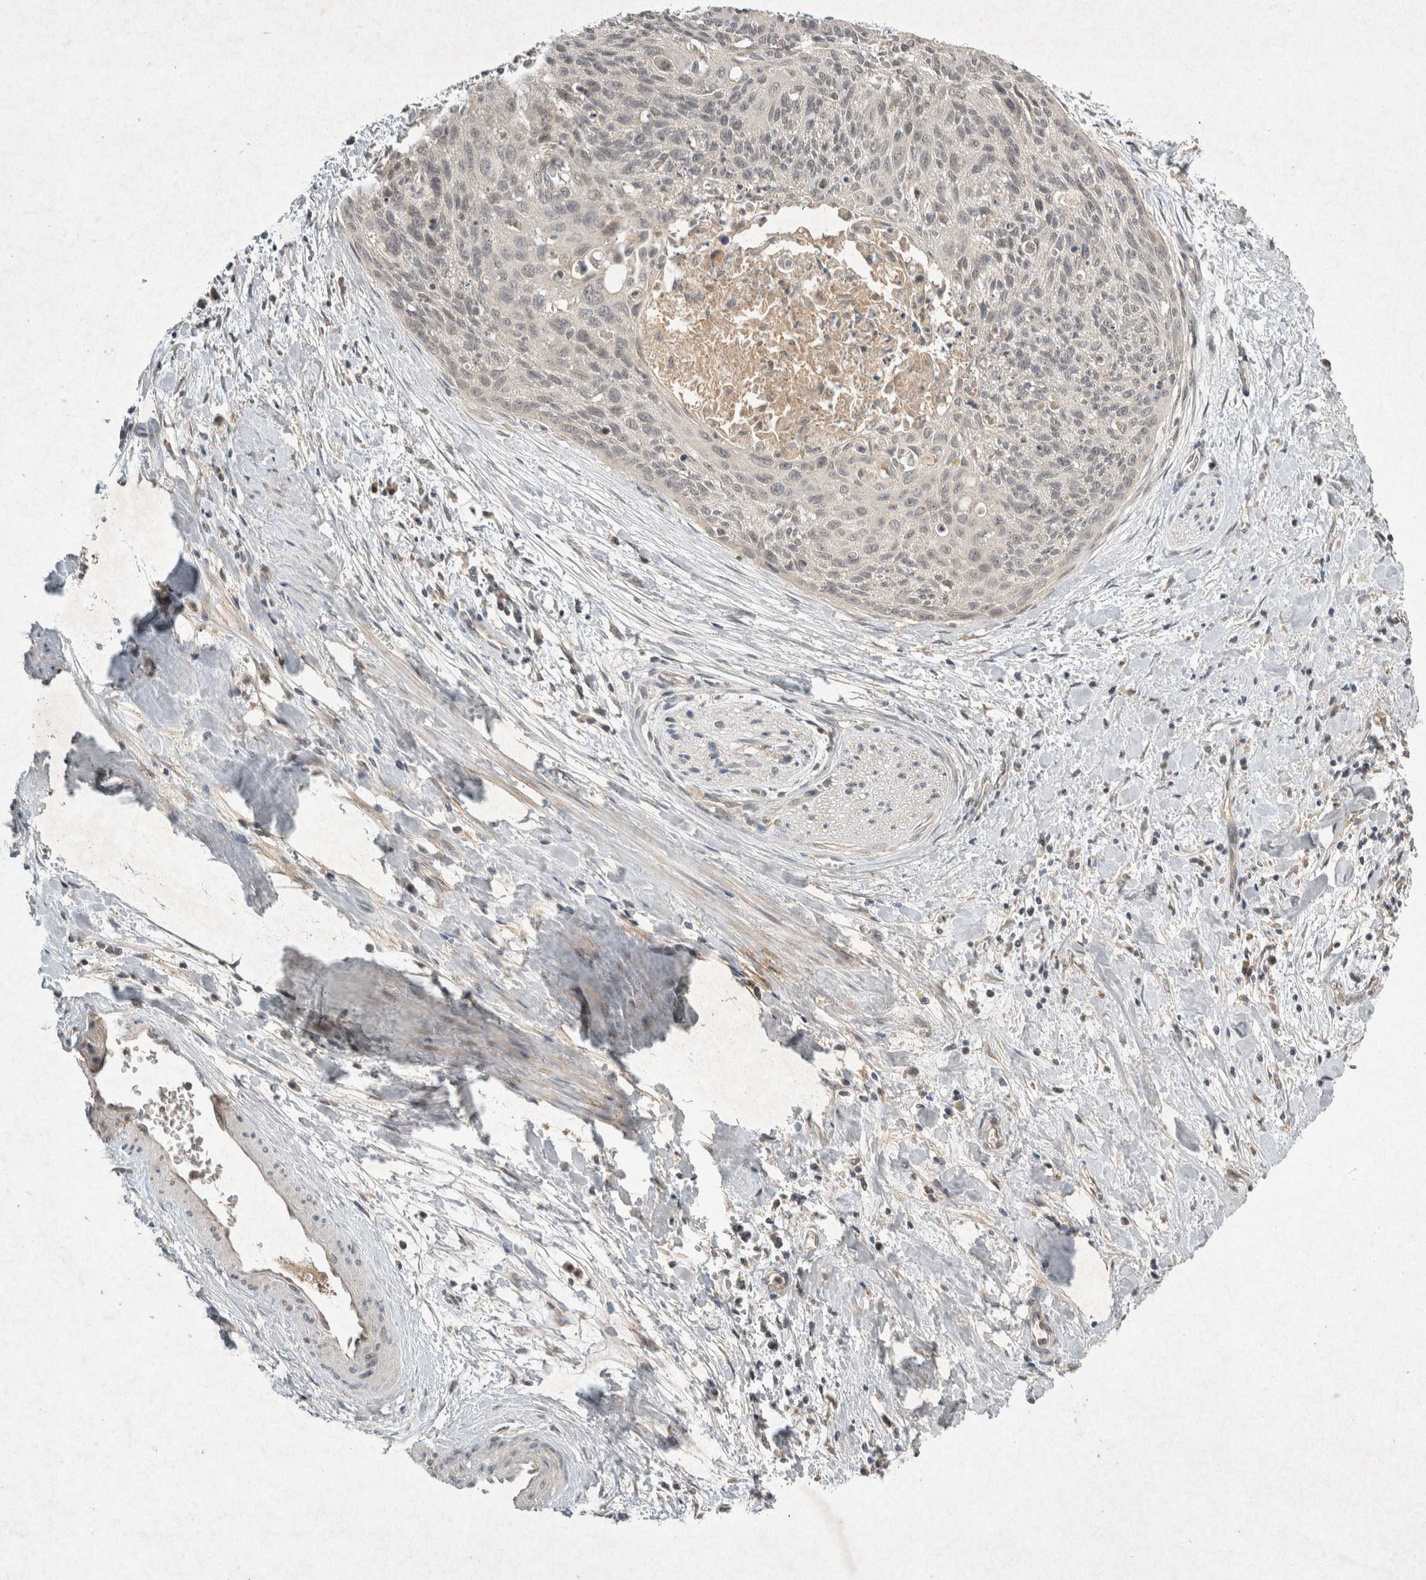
{"staining": {"intensity": "negative", "quantity": "none", "location": "none"}, "tissue": "cervical cancer", "cell_type": "Tumor cells", "image_type": "cancer", "snomed": [{"axis": "morphology", "description": "Squamous cell carcinoma, NOS"}, {"axis": "topography", "description": "Cervix"}], "caption": "Tumor cells are negative for brown protein staining in cervical cancer.", "gene": "LOXL2", "patient": {"sex": "female", "age": 55}}